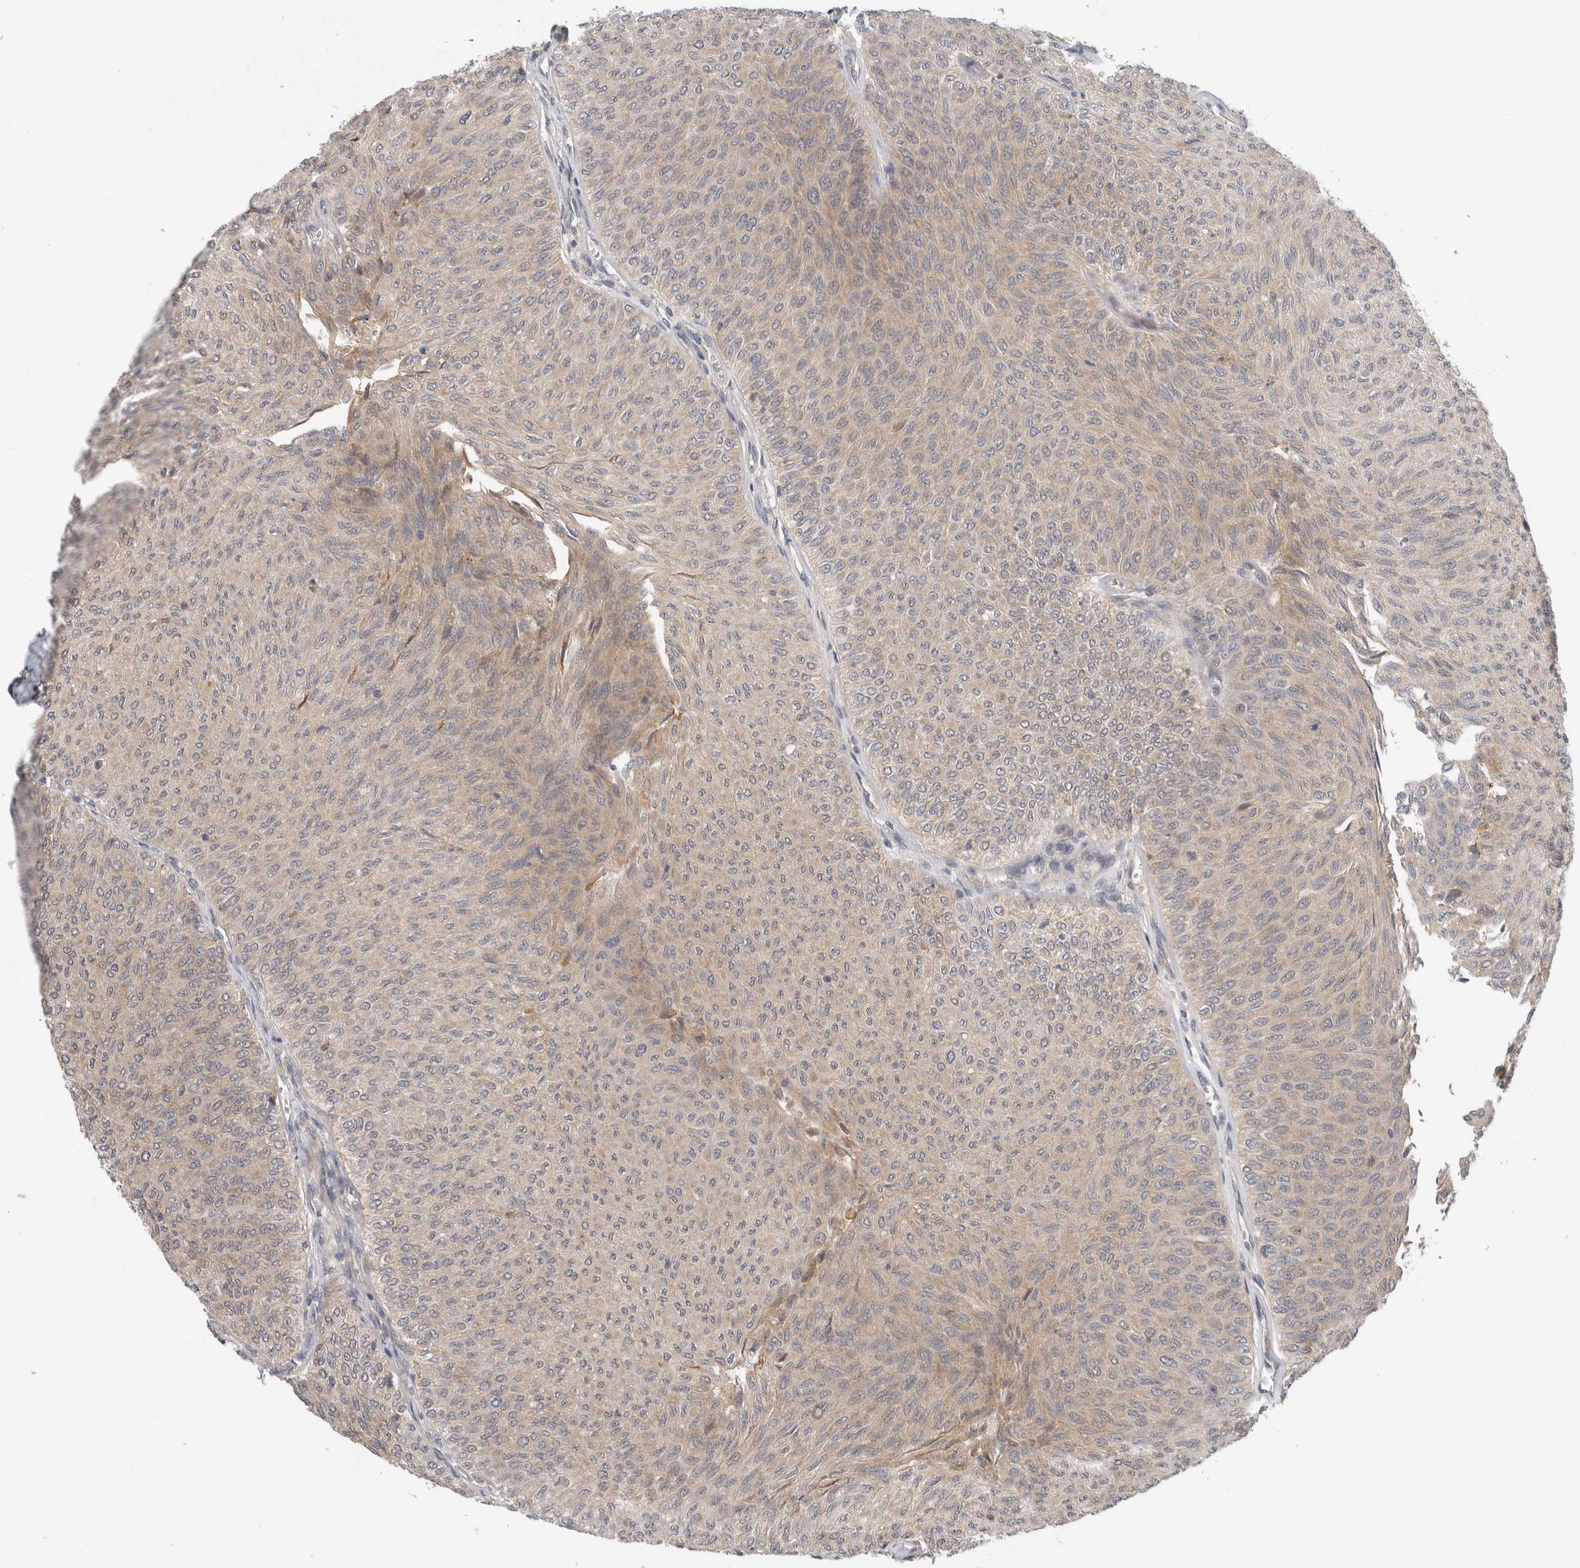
{"staining": {"intensity": "weak", "quantity": "25%-75%", "location": "cytoplasmic/membranous"}, "tissue": "urothelial cancer", "cell_type": "Tumor cells", "image_type": "cancer", "snomed": [{"axis": "morphology", "description": "Urothelial carcinoma, Low grade"}, {"axis": "topography", "description": "Urinary bladder"}], "caption": "Urothelial cancer stained with immunohistochemistry (IHC) displays weak cytoplasmic/membranous staining in approximately 25%-75% of tumor cells.", "gene": "SGK1", "patient": {"sex": "male", "age": 78}}